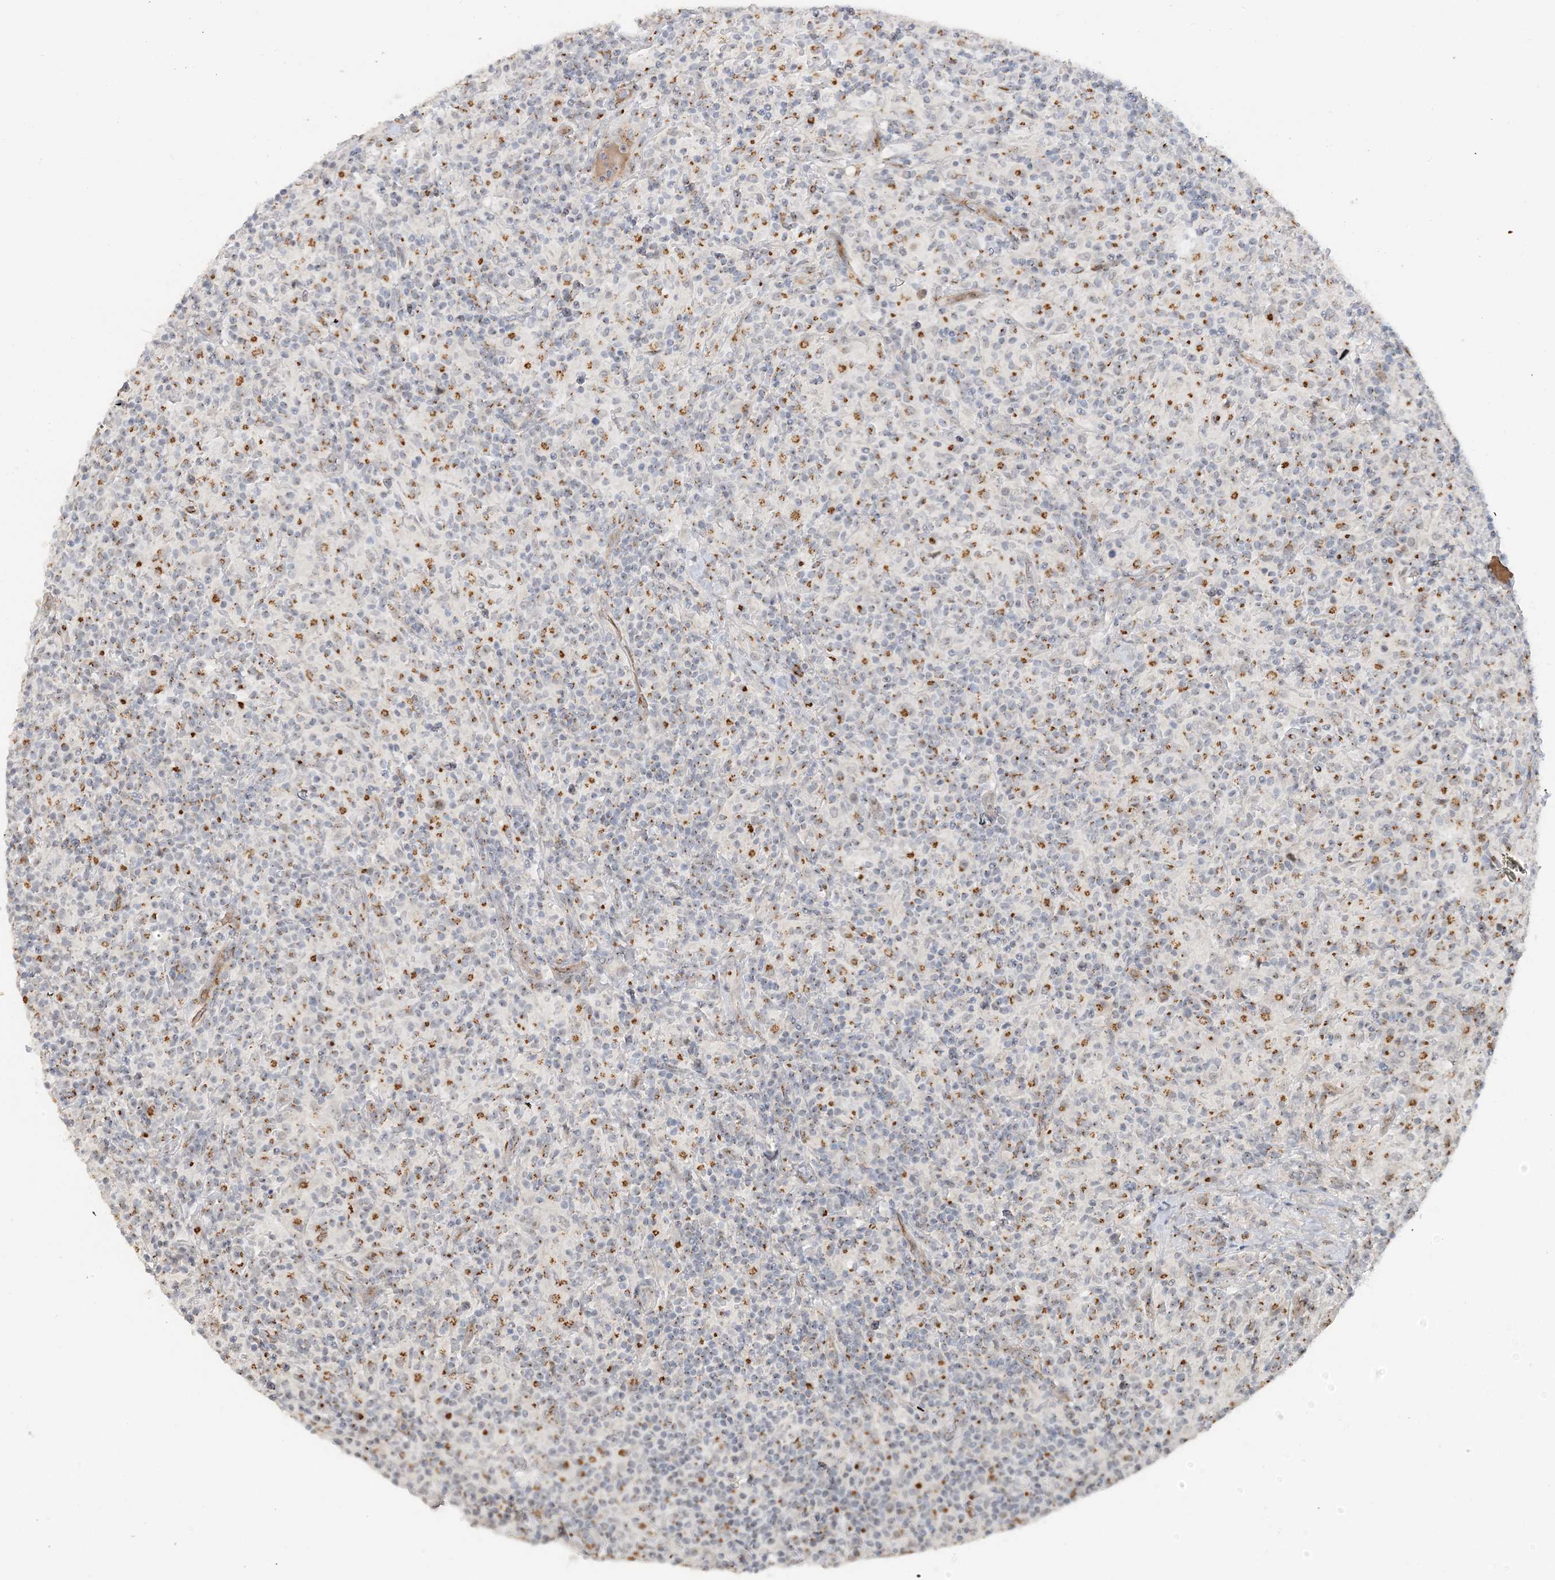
{"staining": {"intensity": "negative", "quantity": "none", "location": "none"}, "tissue": "lymphoma", "cell_type": "Tumor cells", "image_type": "cancer", "snomed": [{"axis": "morphology", "description": "Hodgkin's disease, NOS"}, {"axis": "topography", "description": "Lymph node"}], "caption": "This is an immunohistochemistry photomicrograph of lymphoma. There is no staining in tumor cells.", "gene": "ZCCHC4", "patient": {"sex": "male", "age": 70}}